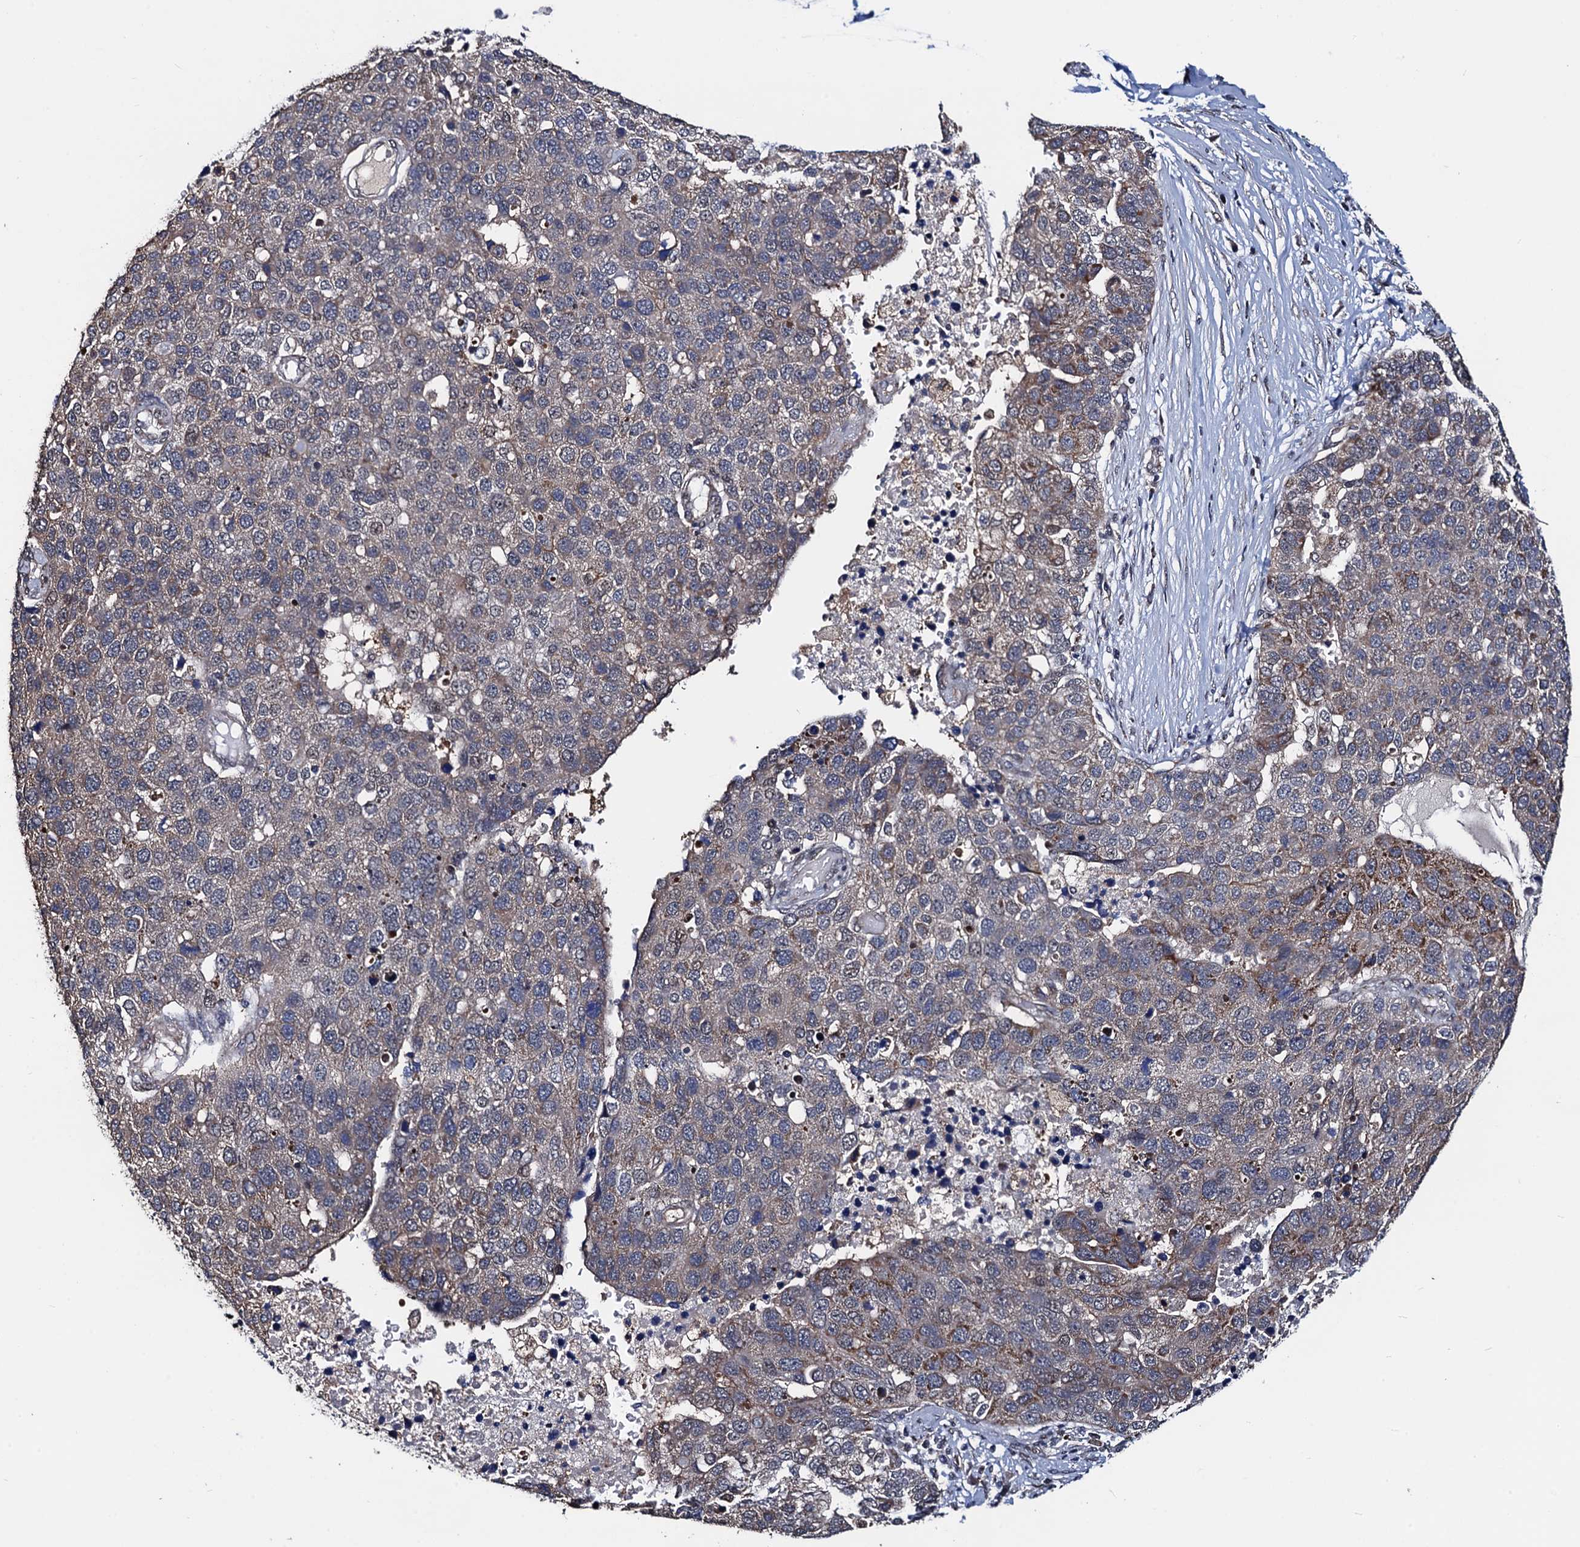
{"staining": {"intensity": "moderate", "quantity": "<25%", "location": "cytoplasmic/membranous"}, "tissue": "pancreatic cancer", "cell_type": "Tumor cells", "image_type": "cancer", "snomed": [{"axis": "morphology", "description": "Adenocarcinoma, NOS"}, {"axis": "topography", "description": "Pancreas"}], "caption": "Brown immunohistochemical staining in pancreatic cancer (adenocarcinoma) reveals moderate cytoplasmic/membranous expression in about <25% of tumor cells. Using DAB (3,3'-diaminobenzidine) (brown) and hematoxylin (blue) stains, captured at high magnification using brightfield microscopy.", "gene": "PTCD3", "patient": {"sex": "female", "age": 61}}